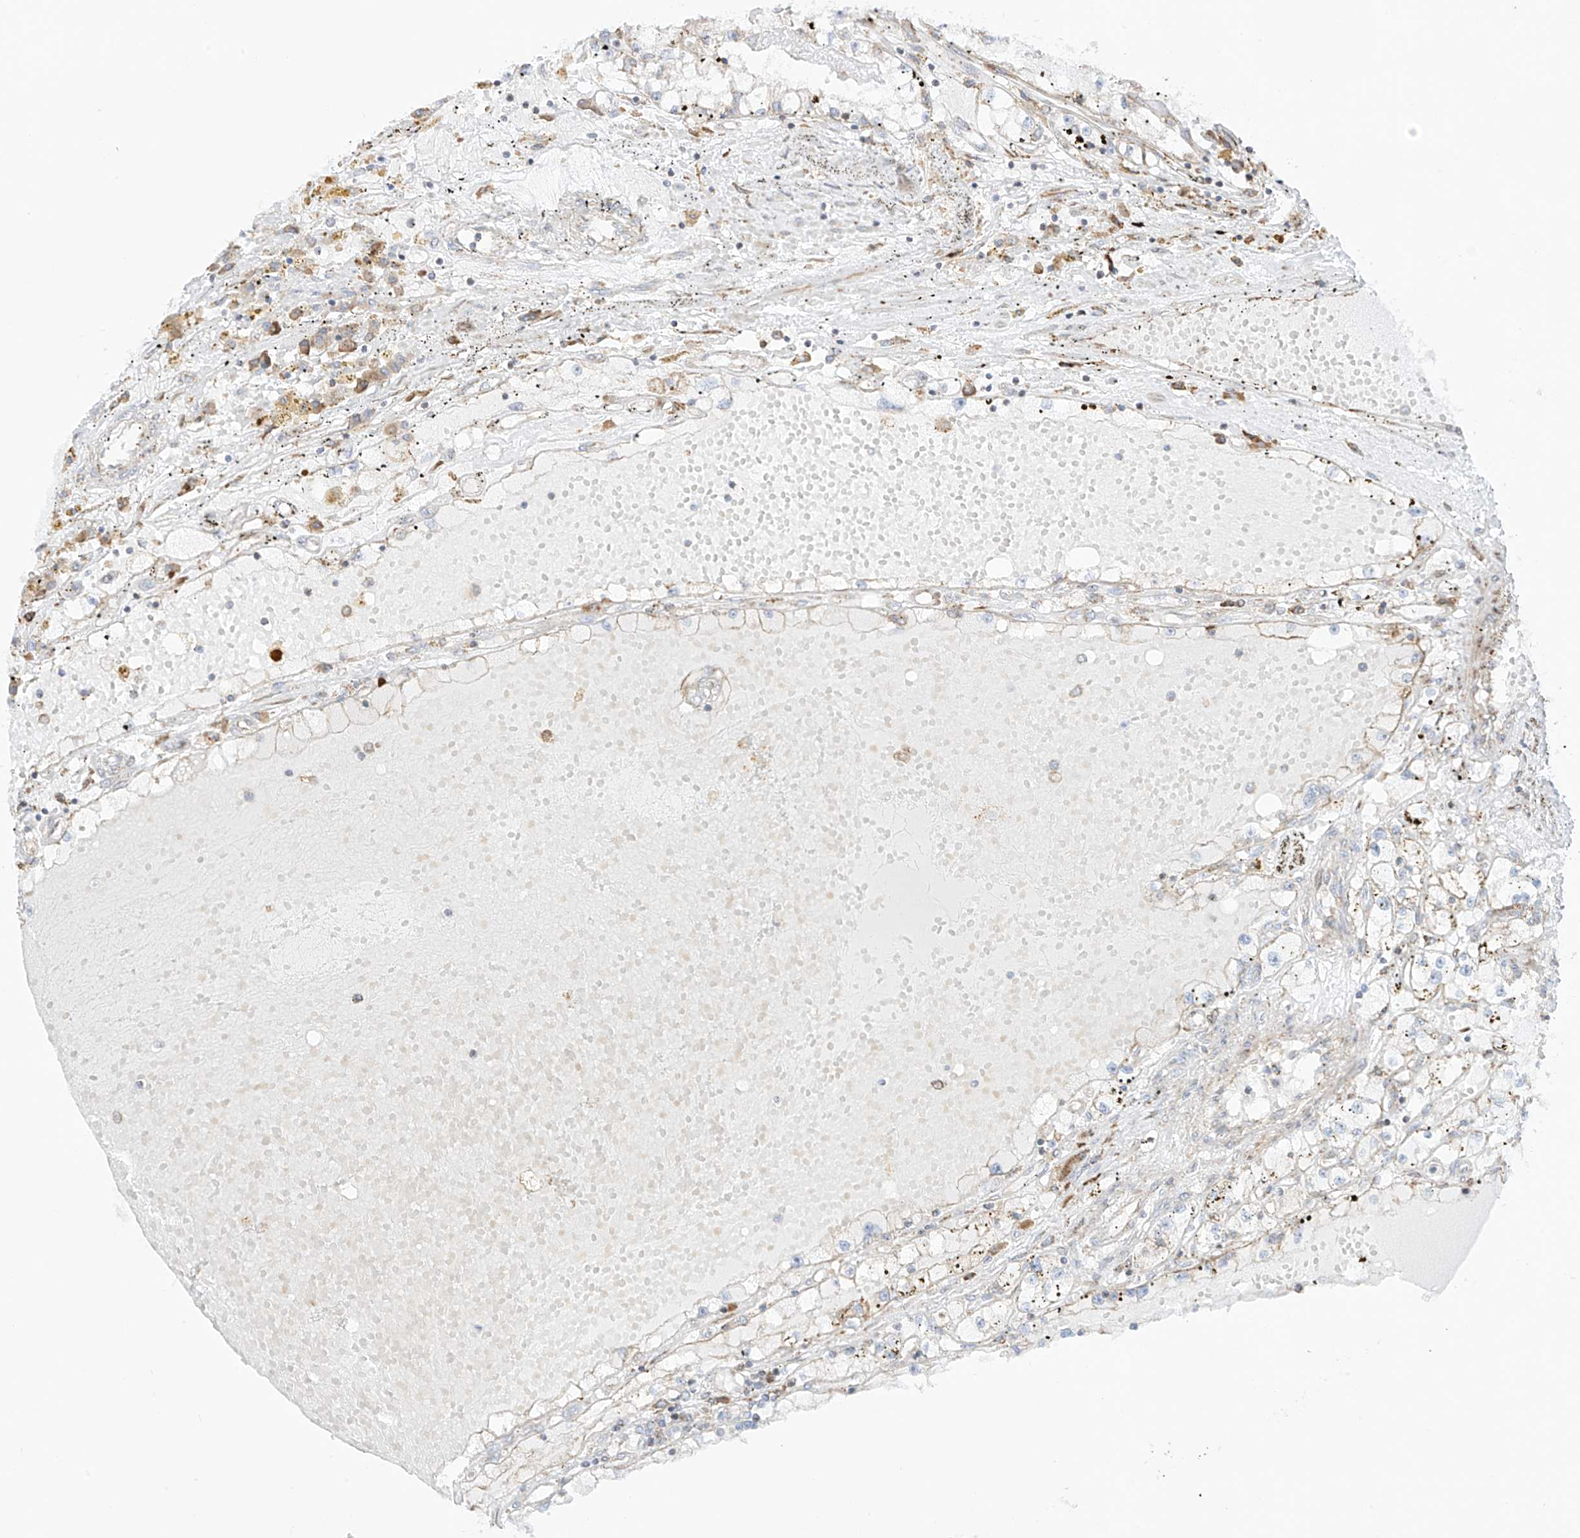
{"staining": {"intensity": "negative", "quantity": "none", "location": "none"}, "tissue": "renal cancer", "cell_type": "Tumor cells", "image_type": "cancer", "snomed": [{"axis": "morphology", "description": "Adenocarcinoma, NOS"}, {"axis": "topography", "description": "Kidney"}], "caption": "DAB (3,3'-diaminobenzidine) immunohistochemical staining of human renal cancer (adenocarcinoma) exhibits no significant expression in tumor cells.", "gene": "XKR3", "patient": {"sex": "male", "age": 56}}